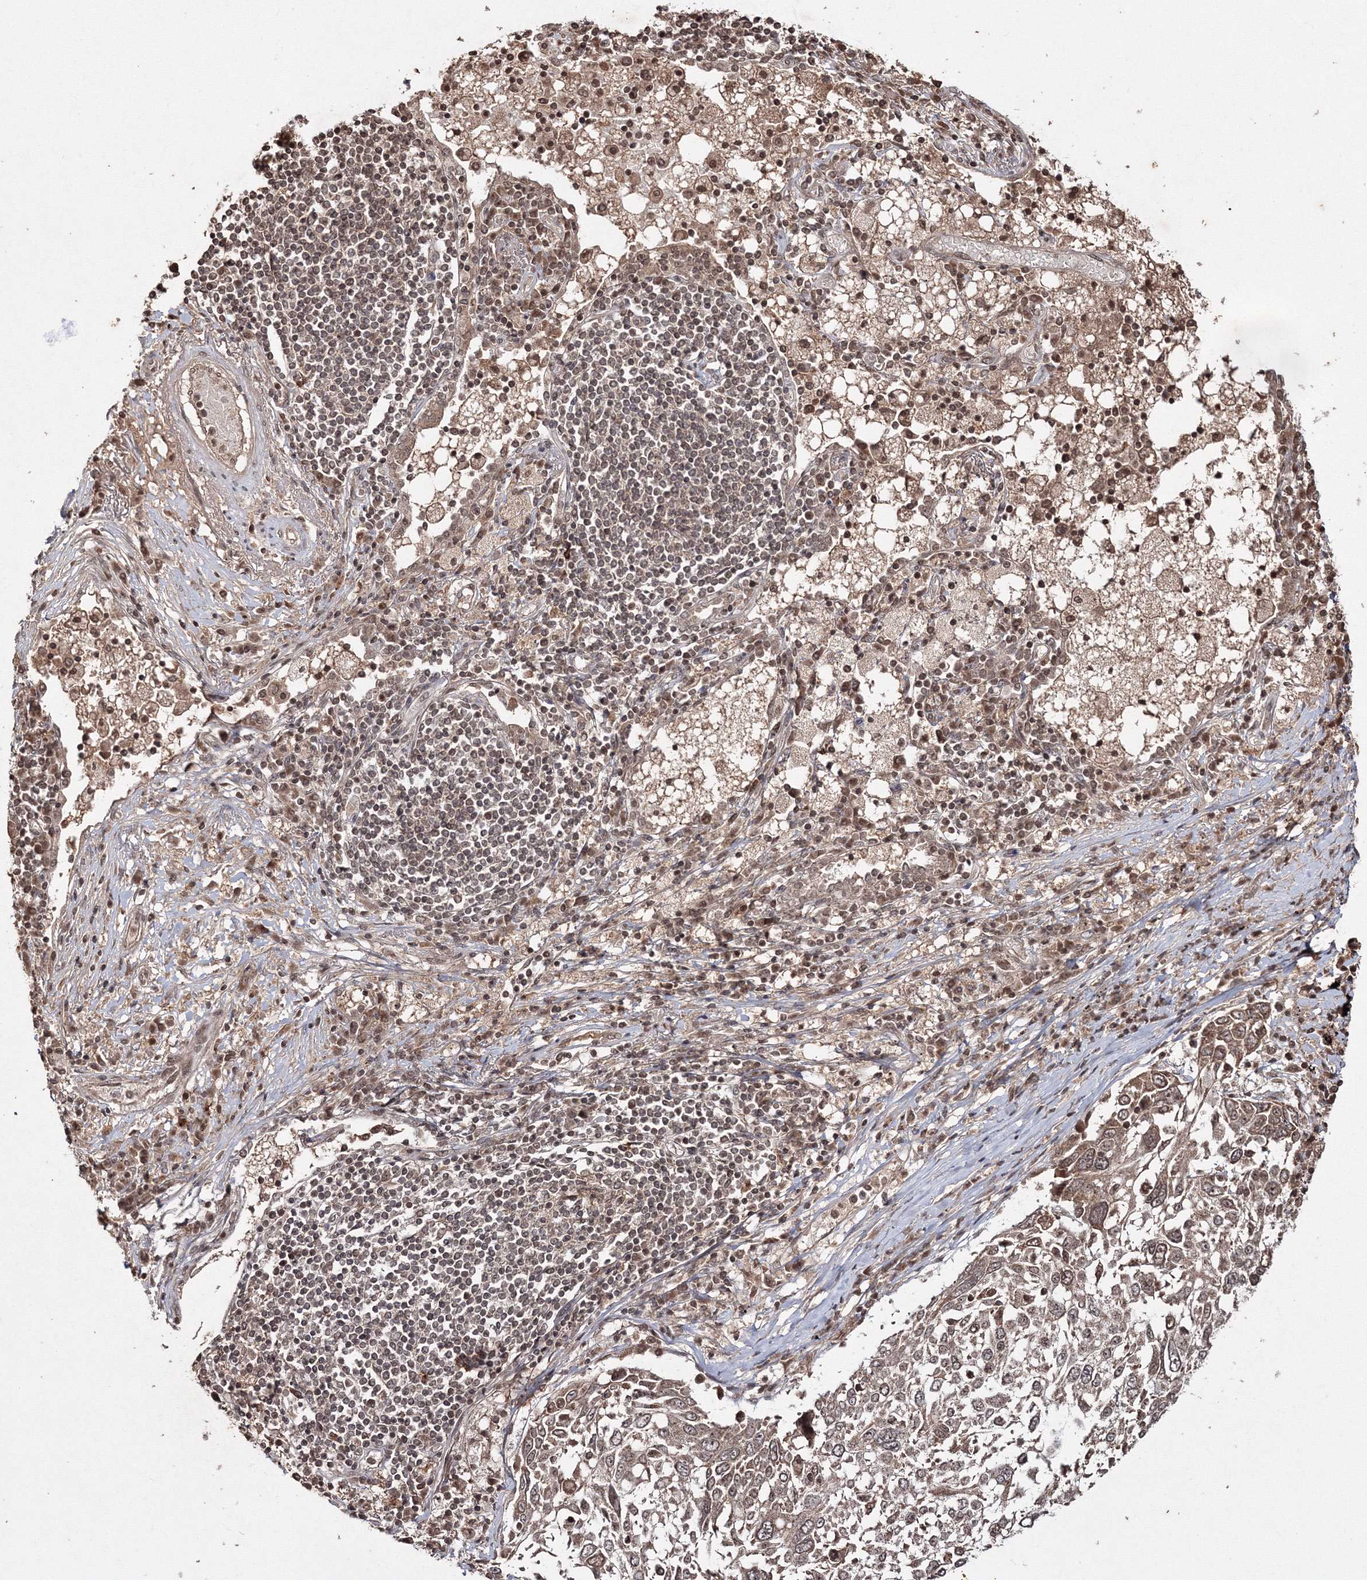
{"staining": {"intensity": "moderate", "quantity": ">75%", "location": "cytoplasmic/membranous,nuclear"}, "tissue": "lung cancer", "cell_type": "Tumor cells", "image_type": "cancer", "snomed": [{"axis": "morphology", "description": "Squamous cell carcinoma, NOS"}, {"axis": "topography", "description": "Lung"}], "caption": "Moderate cytoplasmic/membranous and nuclear staining for a protein is seen in about >75% of tumor cells of squamous cell carcinoma (lung) using immunohistochemistry (IHC).", "gene": "PEX13", "patient": {"sex": "male", "age": 65}}